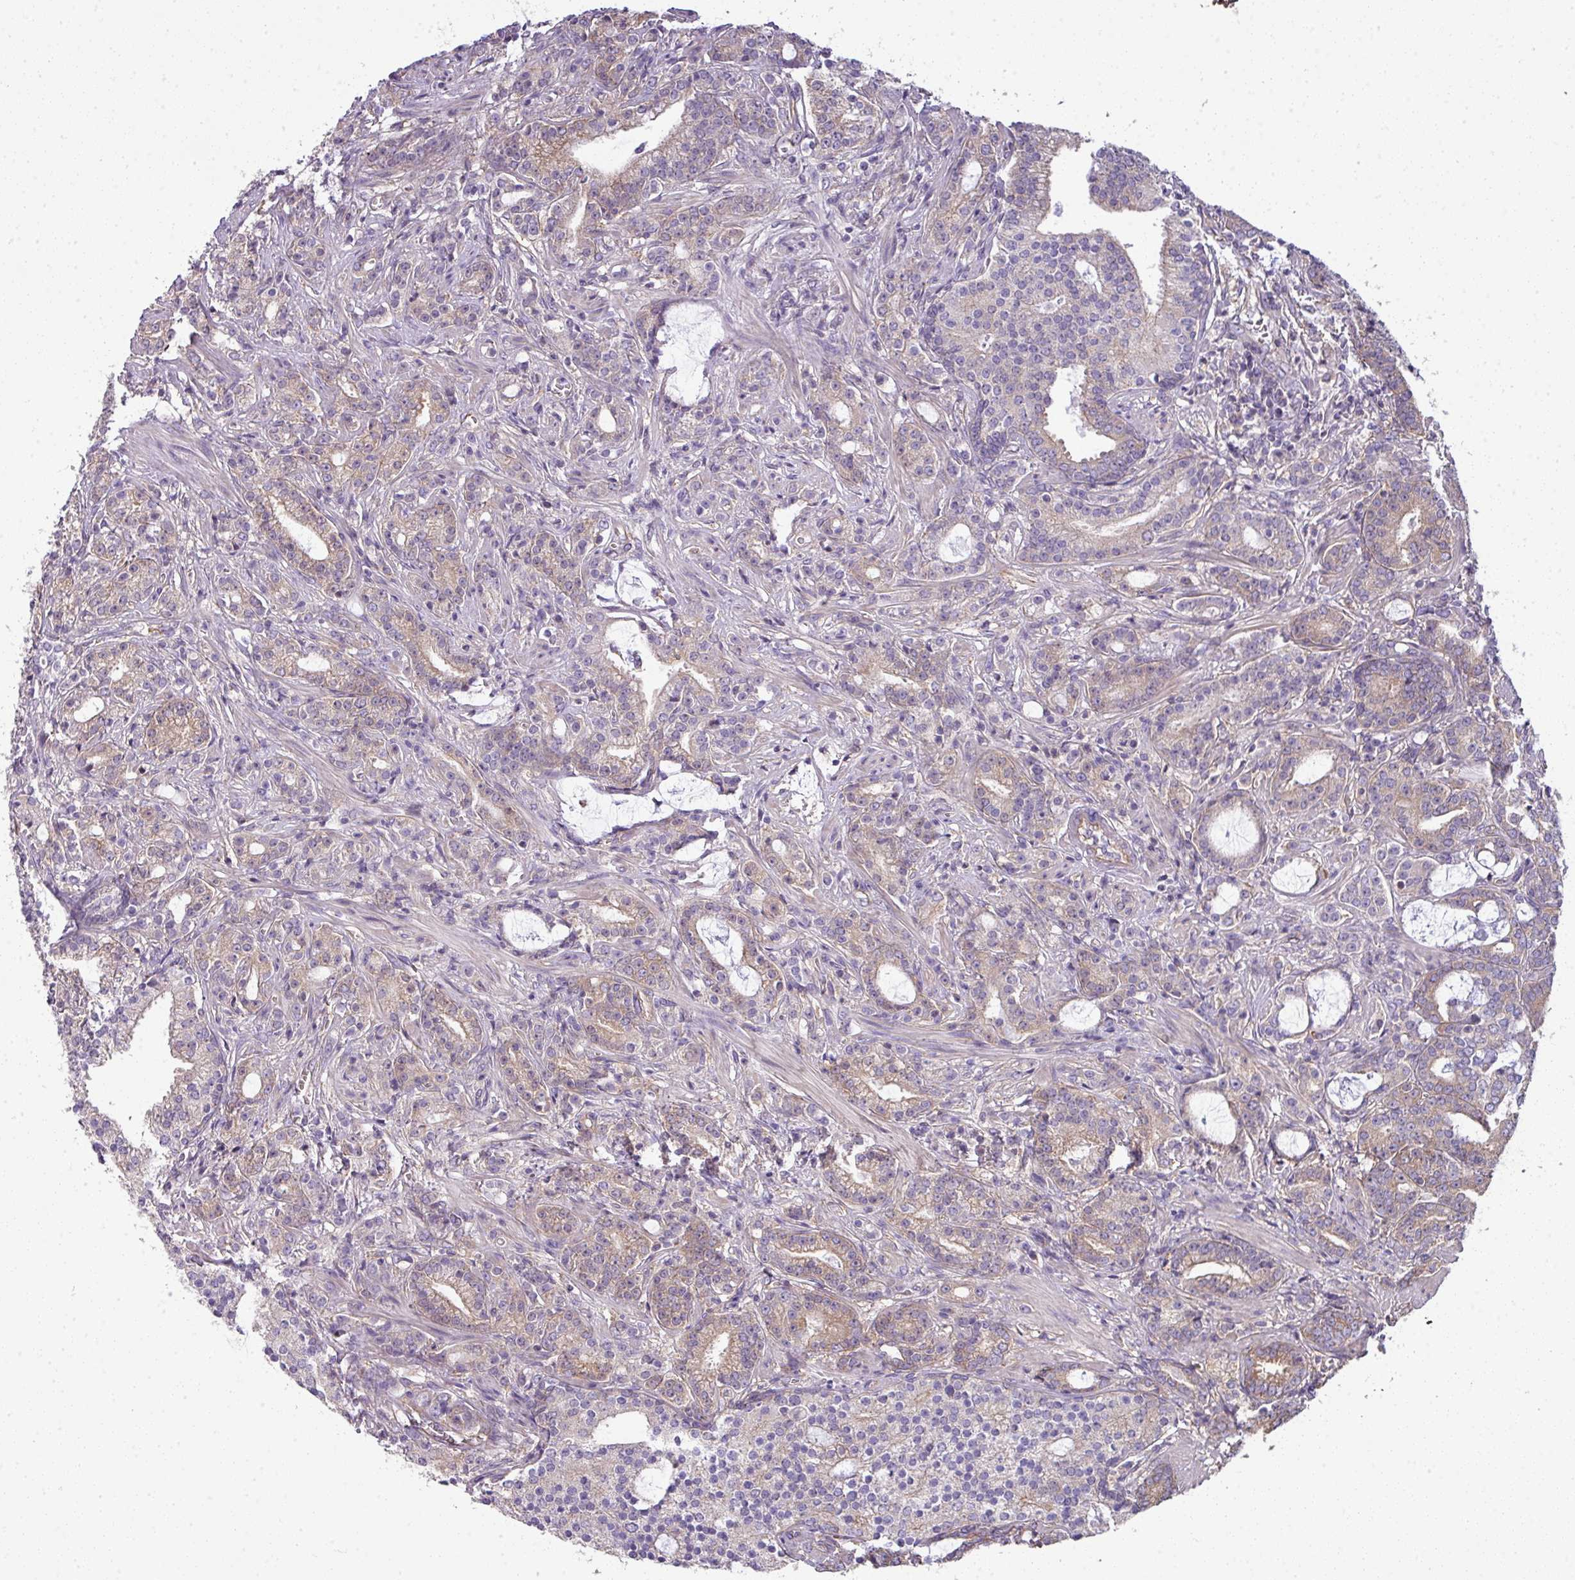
{"staining": {"intensity": "moderate", "quantity": "25%-75%", "location": "cytoplasmic/membranous"}, "tissue": "prostate cancer", "cell_type": "Tumor cells", "image_type": "cancer", "snomed": [{"axis": "morphology", "description": "Adenocarcinoma, High grade"}, {"axis": "topography", "description": "Prostate and seminal vesicle, NOS"}], "caption": "Immunohistochemistry (IHC) micrograph of neoplastic tissue: human high-grade adenocarcinoma (prostate) stained using immunohistochemistry (IHC) demonstrates medium levels of moderate protein expression localized specifically in the cytoplasmic/membranous of tumor cells, appearing as a cytoplasmic/membranous brown color.", "gene": "PALS2", "patient": {"sex": "male", "age": 67}}